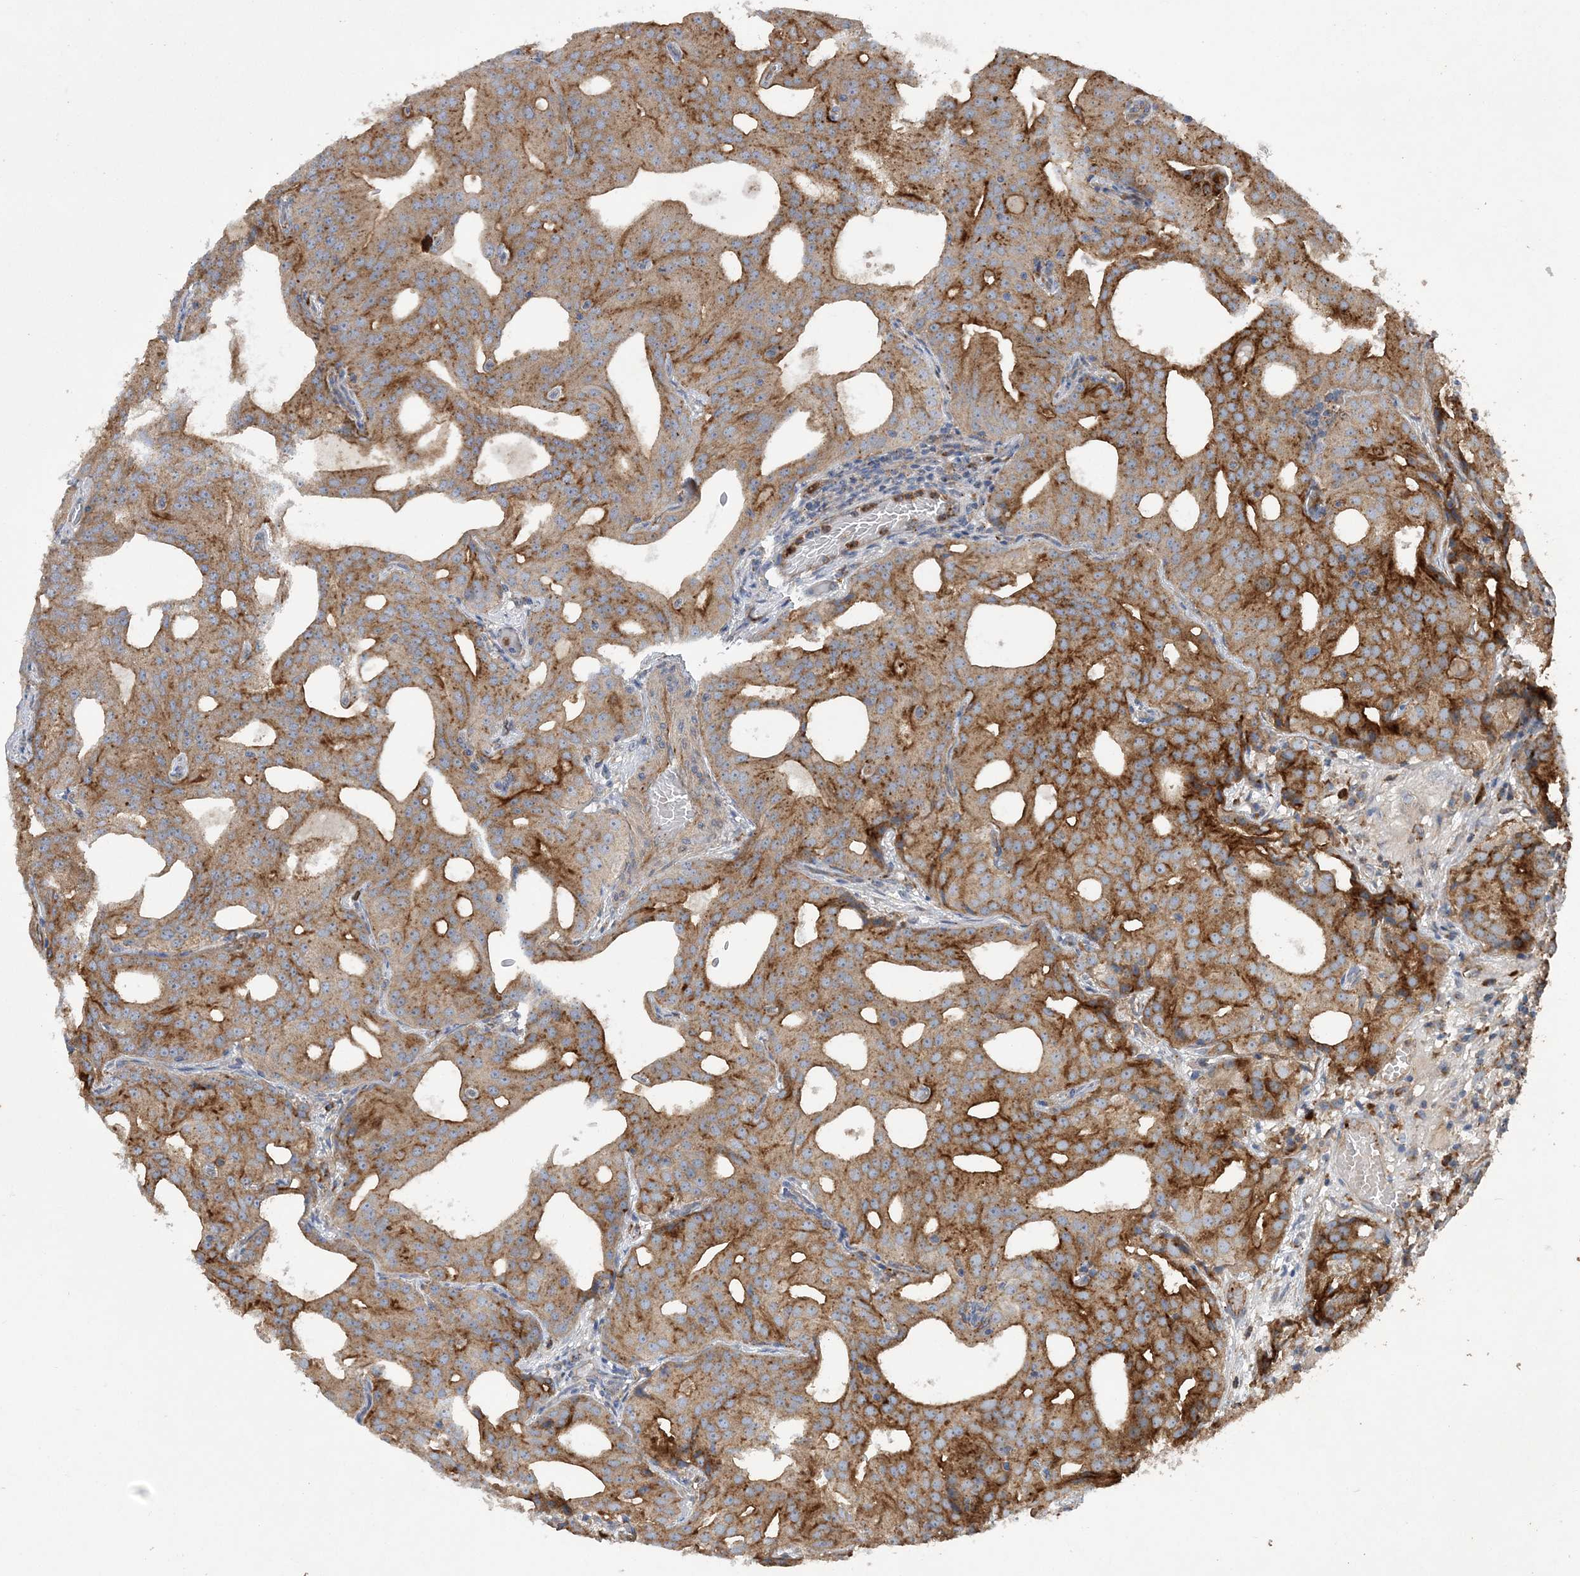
{"staining": {"intensity": "moderate", "quantity": ">75%", "location": "cytoplasmic/membranous"}, "tissue": "prostate cancer", "cell_type": "Tumor cells", "image_type": "cancer", "snomed": [{"axis": "morphology", "description": "Adenocarcinoma, Medium grade"}, {"axis": "topography", "description": "Prostate"}], "caption": "An immunohistochemistry histopathology image of neoplastic tissue is shown. Protein staining in brown shows moderate cytoplasmic/membranous positivity in prostate medium-grade adenocarcinoma within tumor cells.", "gene": "PTTG1IP", "patient": {"sex": "male", "age": 88}}